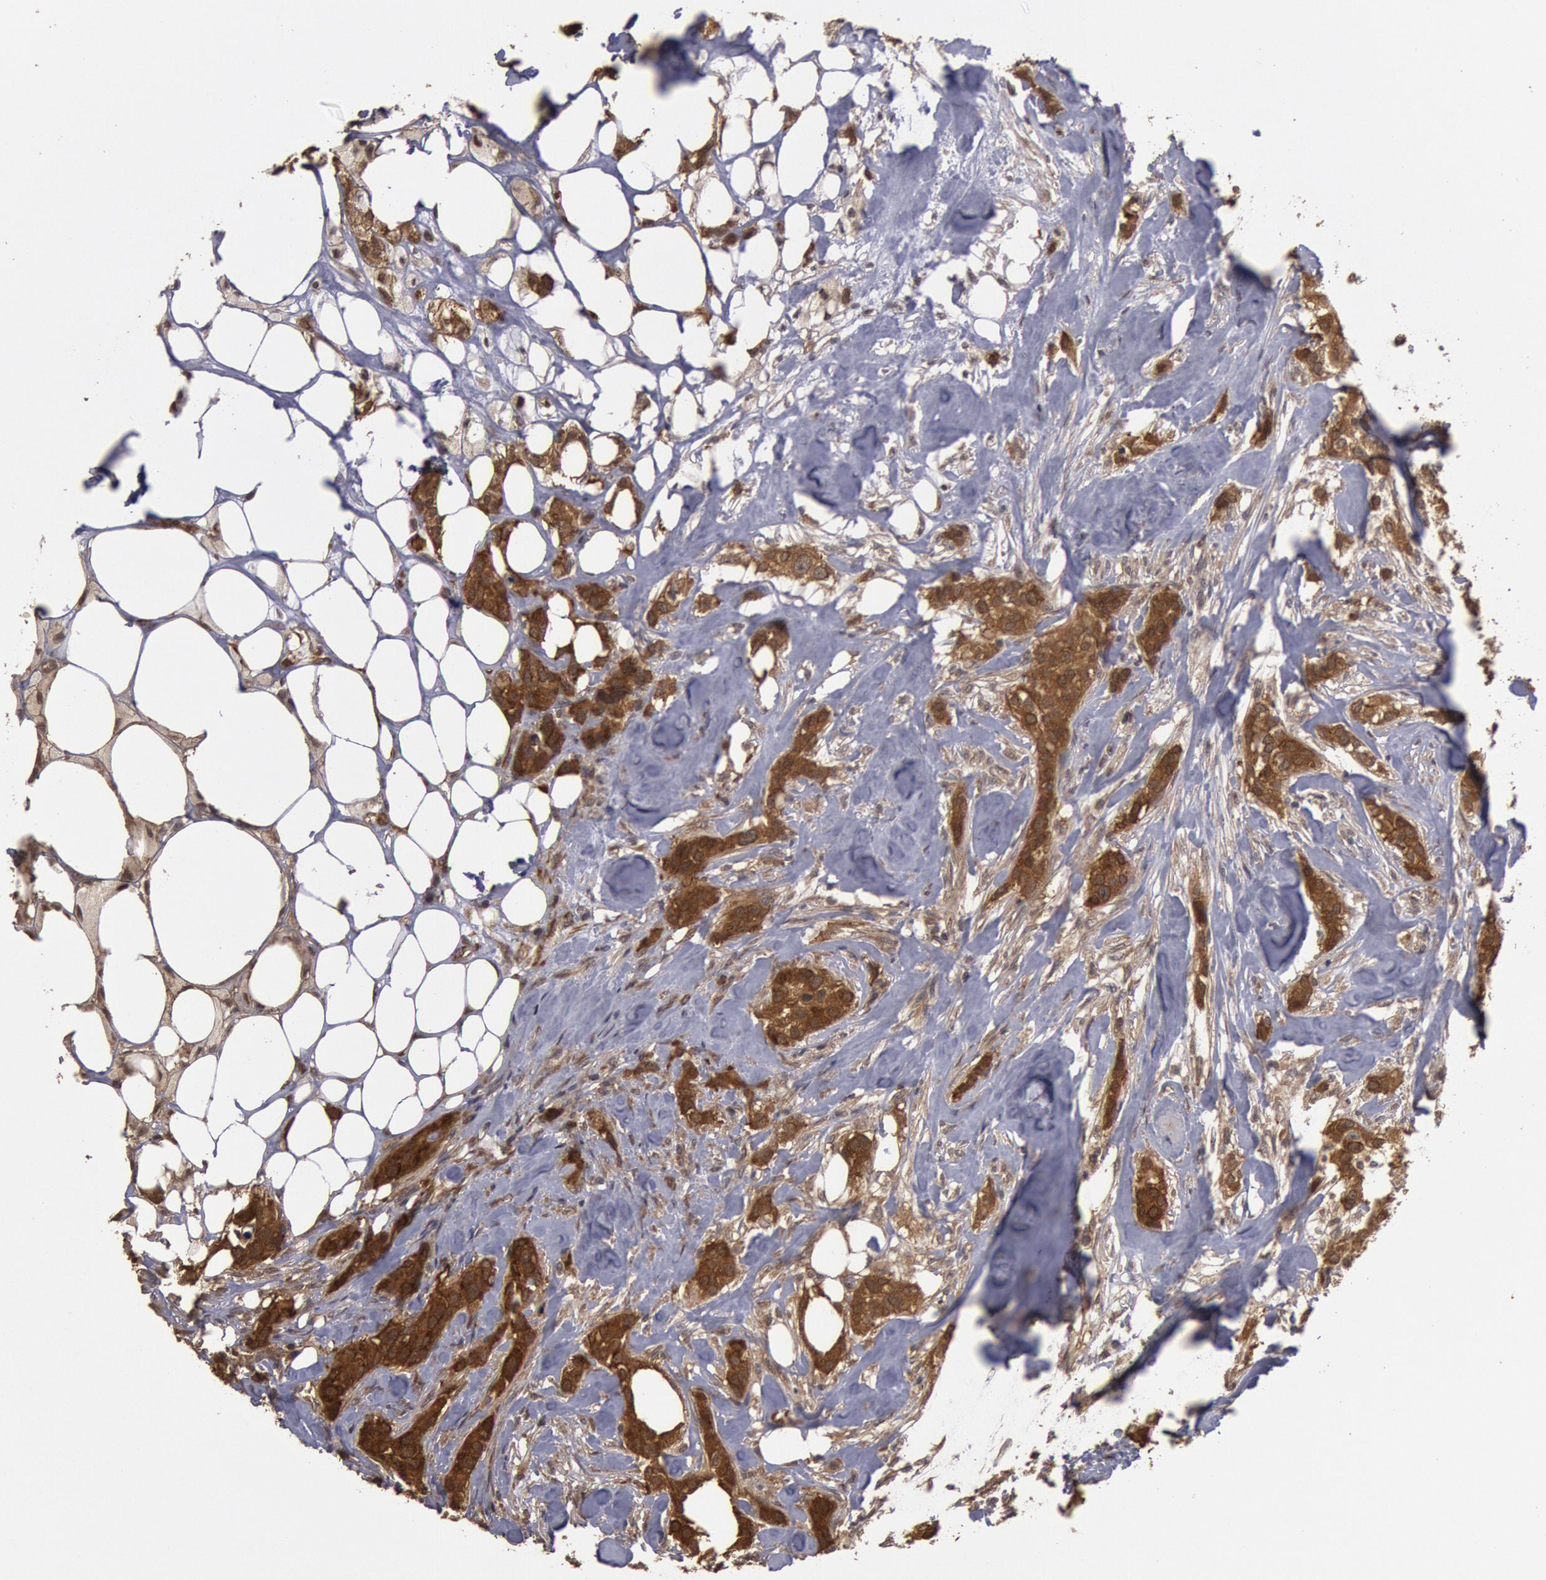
{"staining": {"intensity": "strong", "quantity": ">75%", "location": "cytoplasmic/membranous"}, "tissue": "breast cancer", "cell_type": "Tumor cells", "image_type": "cancer", "snomed": [{"axis": "morphology", "description": "Duct carcinoma"}, {"axis": "topography", "description": "Breast"}], "caption": "Infiltrating ductal carcinoma (breast) tissue exhibits strong cytoplasmic/membranous staining in about >75% of tumor cells, visualized by immunohistochemistry. The staining was performed using DAB, with brown indicating positive protein expression. Nuclei are stained blue with hematoxylin.", "gene": "USP14", "patient": {"sex": "female", "age": 45}}